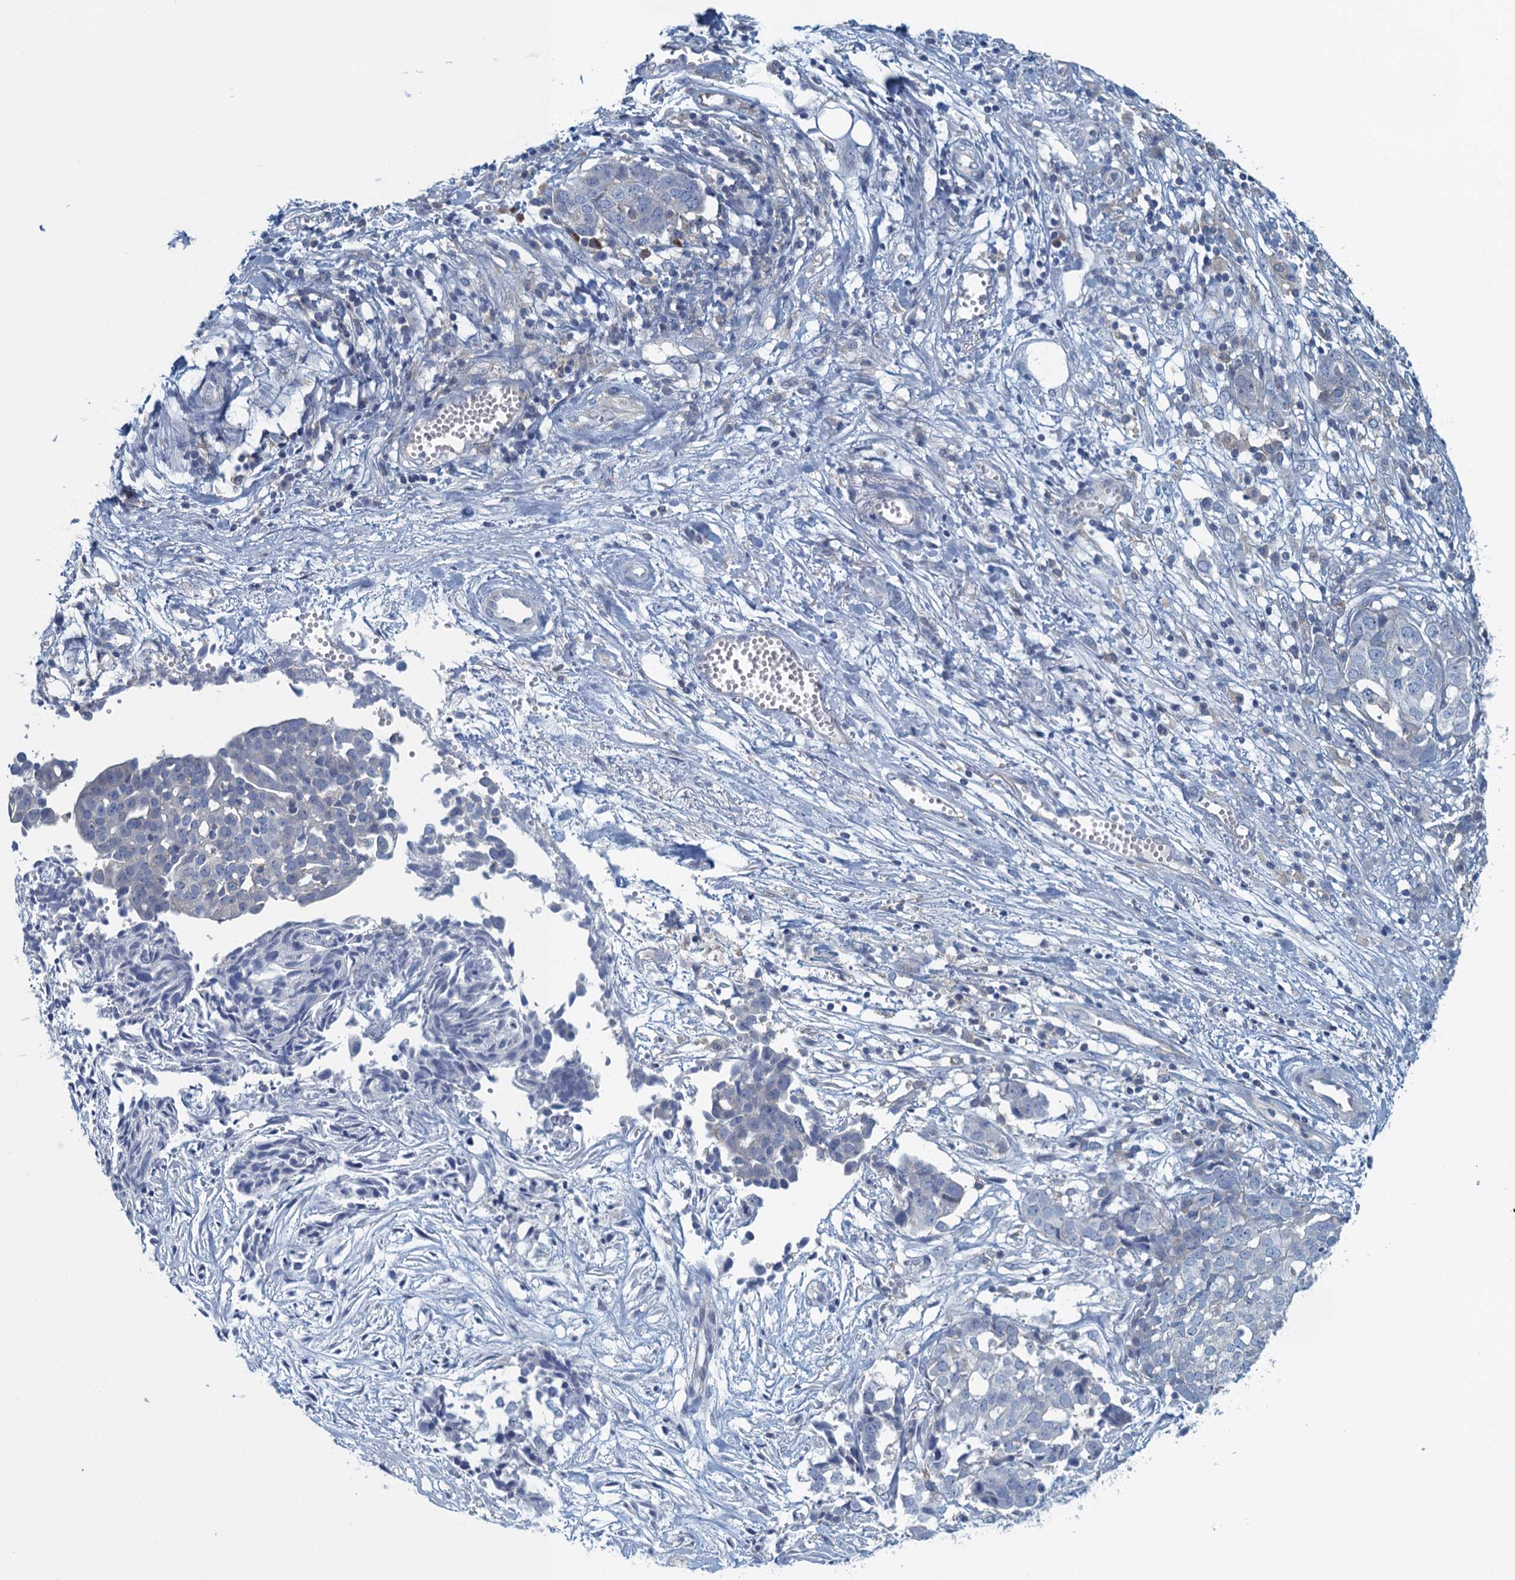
{"staining": {"intensity": "negative", "quantity": "none", "location": "none"}, "tissue": "ovarian cancer", "cell_type": "Tumor cells", "image_type": "cancer", "snomed": [{"axis": "morphology", "description": "Cystadenocarcinoma, serous, NOS"}, {"axis": "topography", "description": "Soft tissue"}, {"axis": "topography", "description": "Ovary"}], "caption": "DAB (3,3'-diaminobenzidine) immunohistochemical staining of ovarian cancer (serous cystadenocarcinoma) demonstrates no significant expression in tumor cells. (Brightfield microscopy of DAB (3,3'-diaminobenzidine) IHC at high magnification).", "gene": "NCKAP1L", "patient": {"sex": "female", "age": 57}}